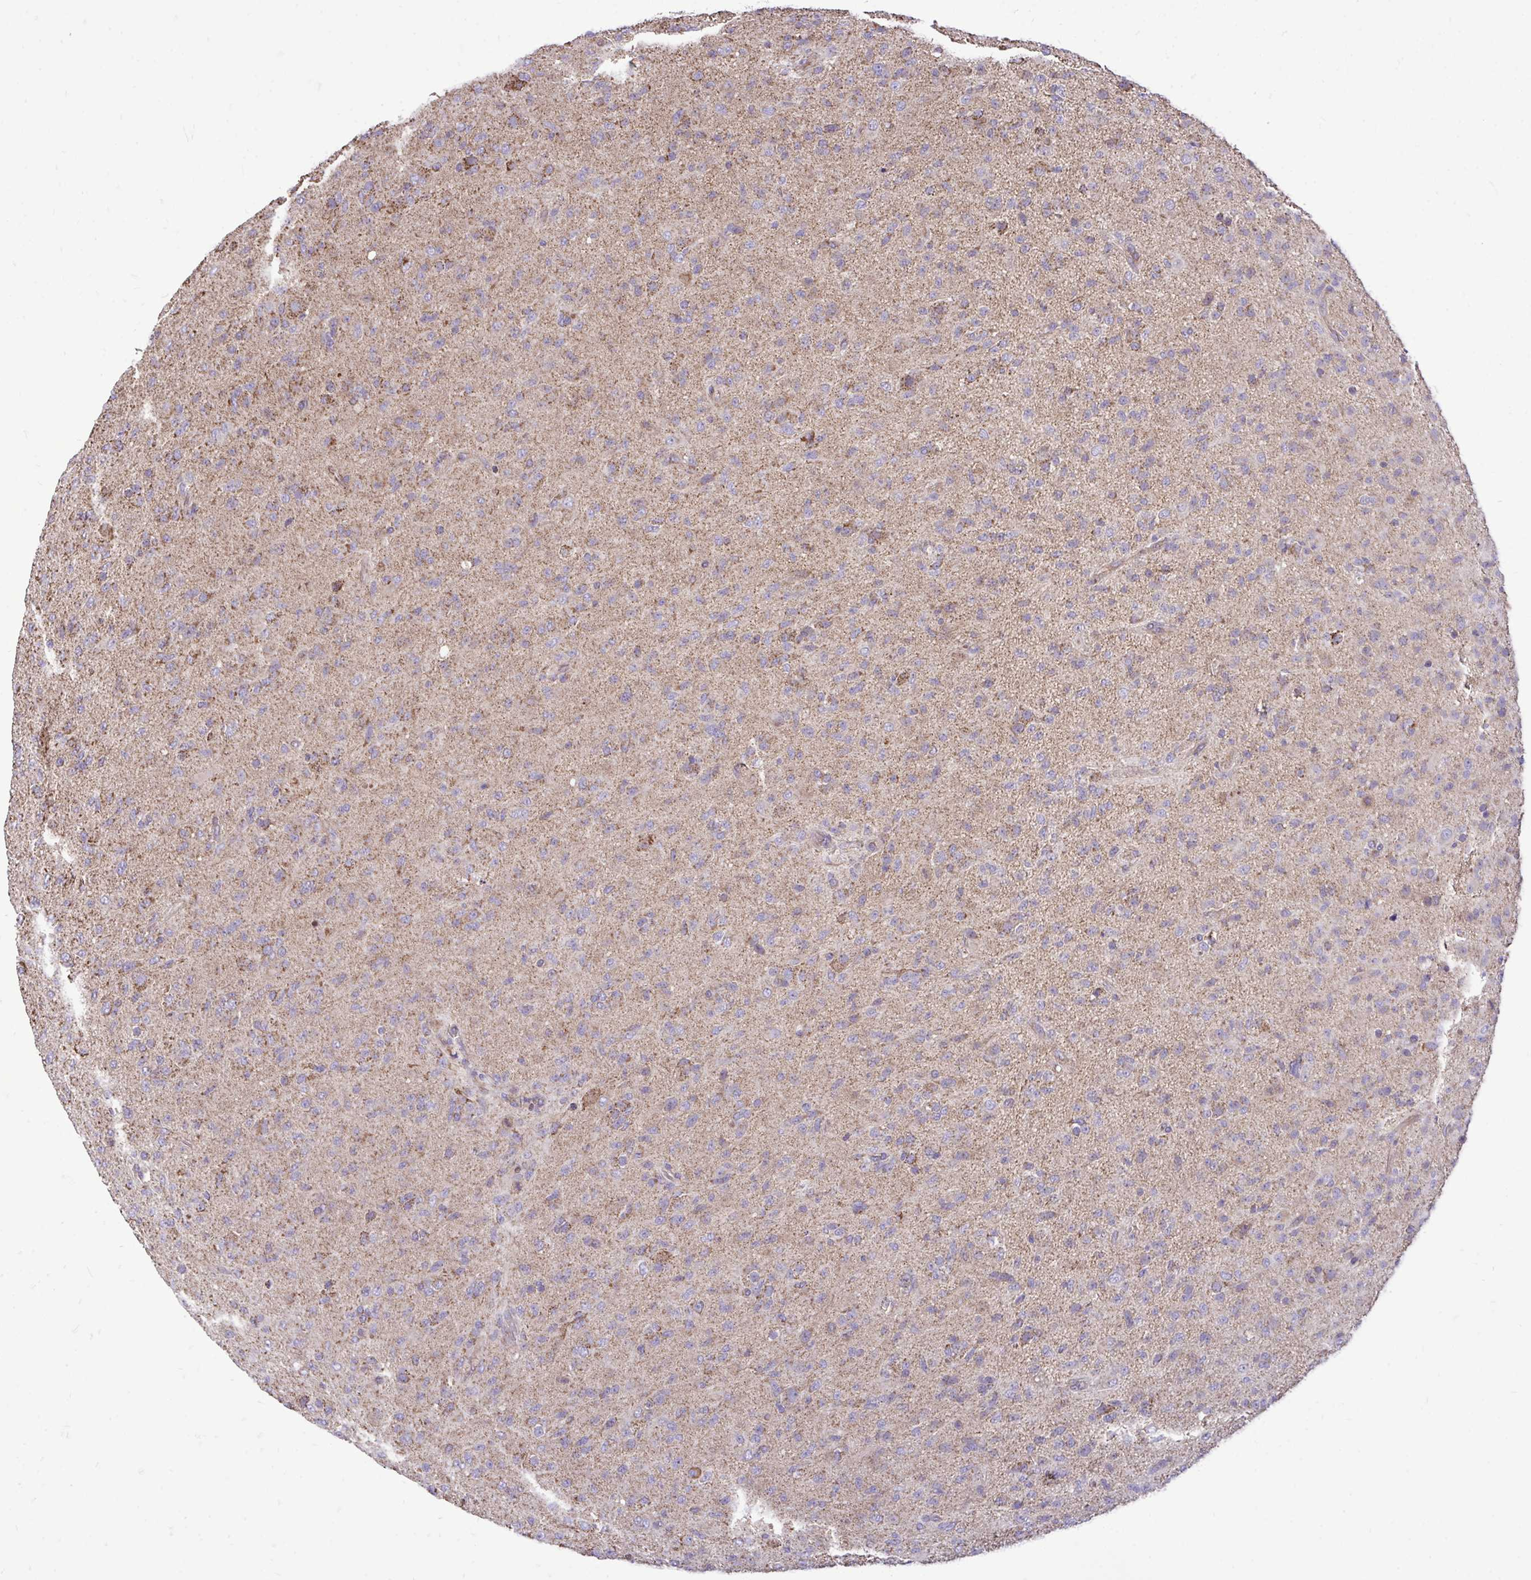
{"staining": {"intensity": "moderate", "quantity": "<25%", "location": "cytoplasmic/membranous"}, "tissue": "glioma", "cell_type": "Tumor cells", "image_type": "cancer", "snomed": [{"axis": "morphology", "description": "Glioma, malignant, Low grade"}, {"axis": "topography", "description": "Brain"}], "caption": "This is an image of immunohistochemistry (IHC) staining of low-grade glioma (malignant), which shows moderate staining in the cytoplasmic/membranous of tumor cells.", "gene": "UBE2C", "patient": {"sex": "male", "age": 65}}